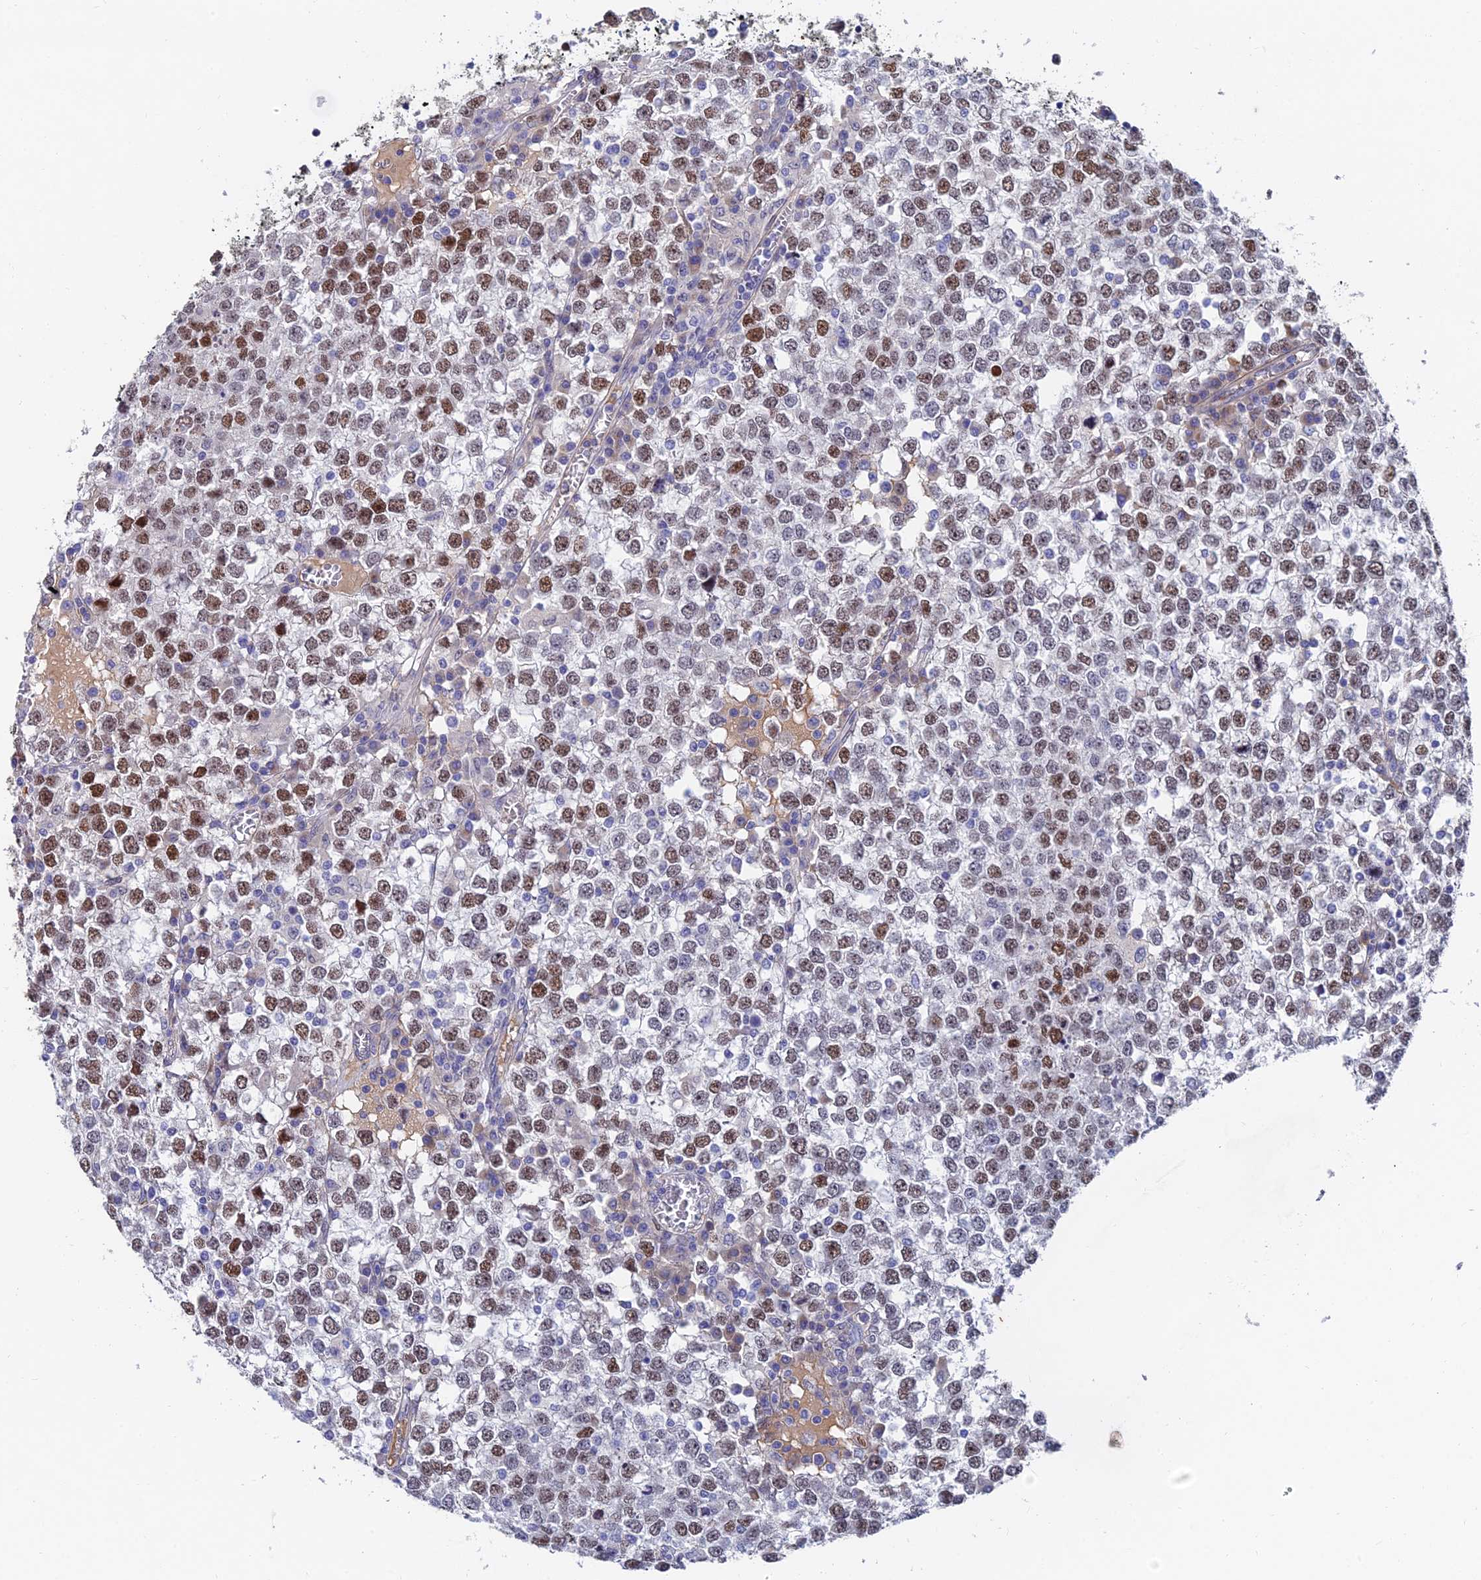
{"staining": {"intensity": "moderate", "quantity": "25%-75%", "location": "nuclear"}, "tissue": "testis cancer", "cell_type": "Tumor cells", "image_type": "cancer", "snomed": [{"axis": "morphology", "description": "Seminoma, NOS"}, {"axis": "topography", "description": "Testis"}], "caption": "Immunohistochemical staining of human seminoma (testis) shows moderate nuclear protein positivity in approximately 25%-75% of tumor cells. The protein of interest is stained brown, and the nuclei are stained in blue (DAB (3,3'-diaminobenzidine) IHC with brightfield microscopy, high magnification).", "gene": "TRIM24", "patient": {"sex": "male", "age": 65}}